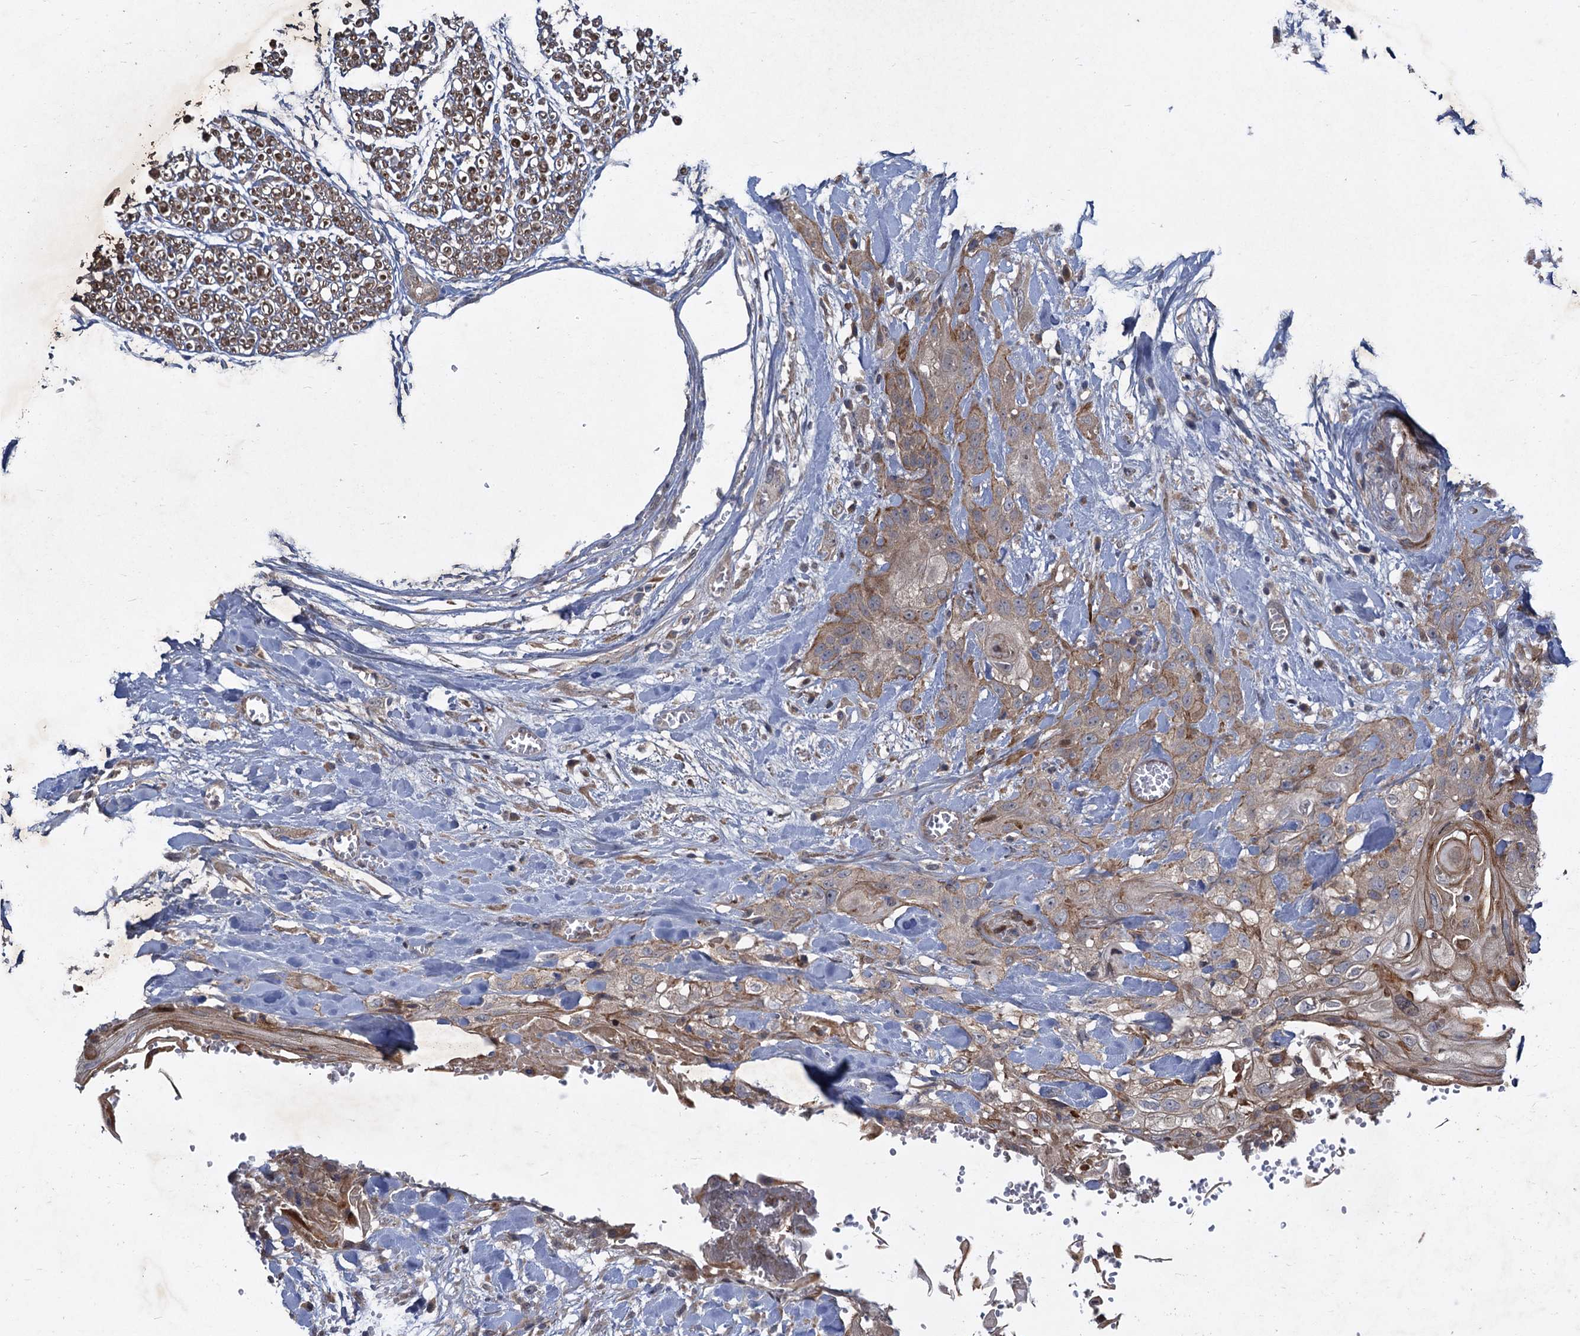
{"staining": {"intensity": "weak", "quantity": "25%-75%", "location": "cytoplasmic/membranous"}, "tissue": "head and neck cancer", "cell_type": "Tumor cells", "image_type": "cancer", "snomed": [{"axis": "morphology", "description": "Squamous cell carcinoma, NOS"}, {"axis": "topography", "description": "Head-Neck"}], "caption": "Squamous cell carcinoma (head and neck) stained with a brown dye shows weak cytoplasmic/membranous positive expression in approximately 25%-75% of tumor cells.", "gene": "NUDT22", "patient": {"sex": "female", "age": 43}}